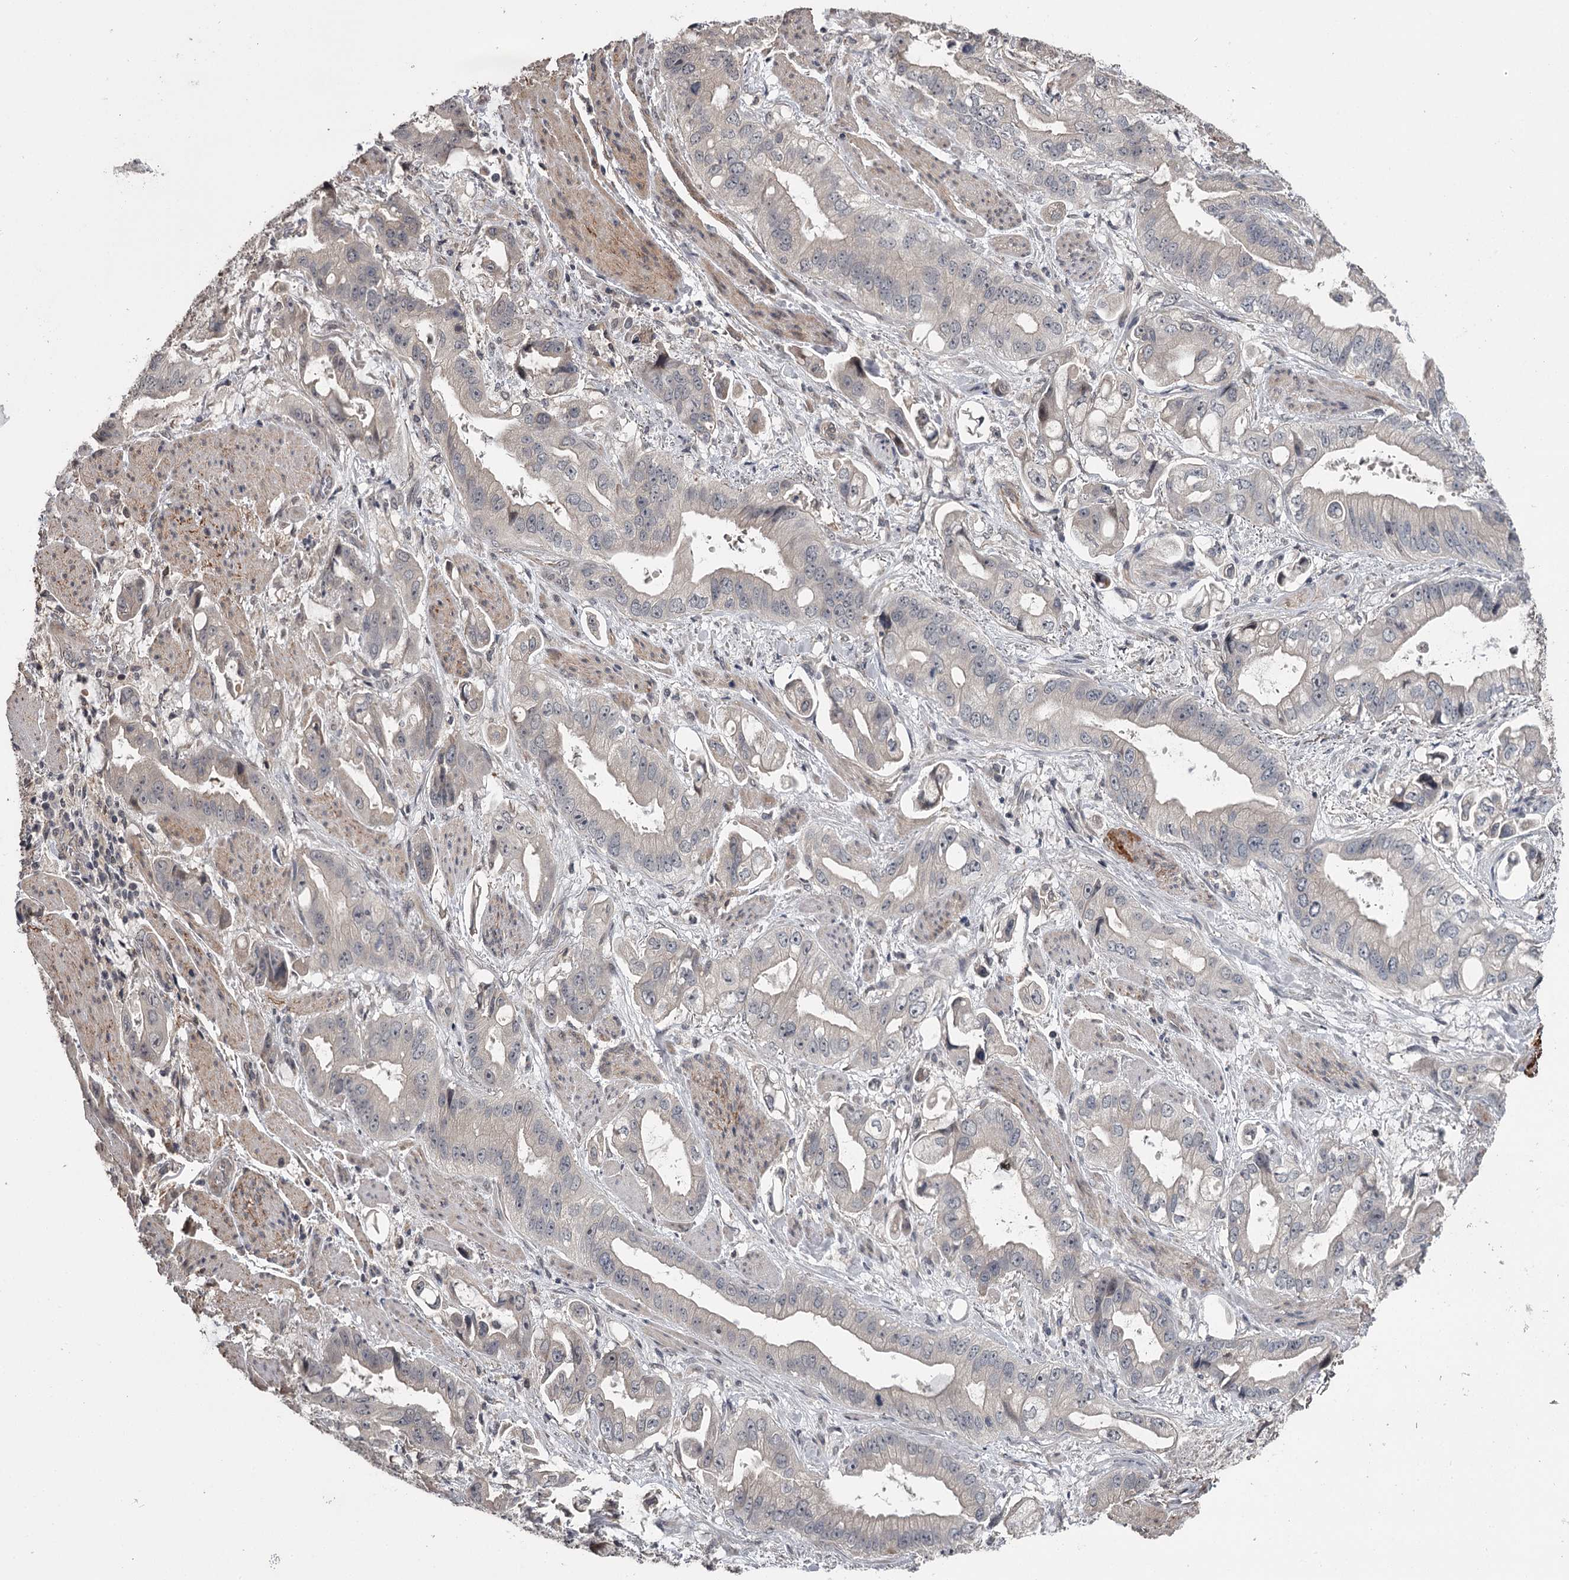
{"staining": {"intensity": "negative", "quantity": "none", "location": "none"}, "tissue": "stomach cancer", "cell_type": "Tumor cells", "image_type": "cancer", "snomed": [{"axis": "morphology", "description": "Adenocarcinoma, NOS"}, {"axis": "topography", "description": "Stomach"}], "caption": "Stomach cancer (adenocarcinoma) was stained to show a protein in brown. There is no significant staining in tumor cells. The staining was performed using DAB to visualize the protein expression in brown, while the nuclei were stained in blue with hematoxylin (Magnification: 20x).", "gene": "CWF19L2", "patient": {"sex": "male", "age": 62}}